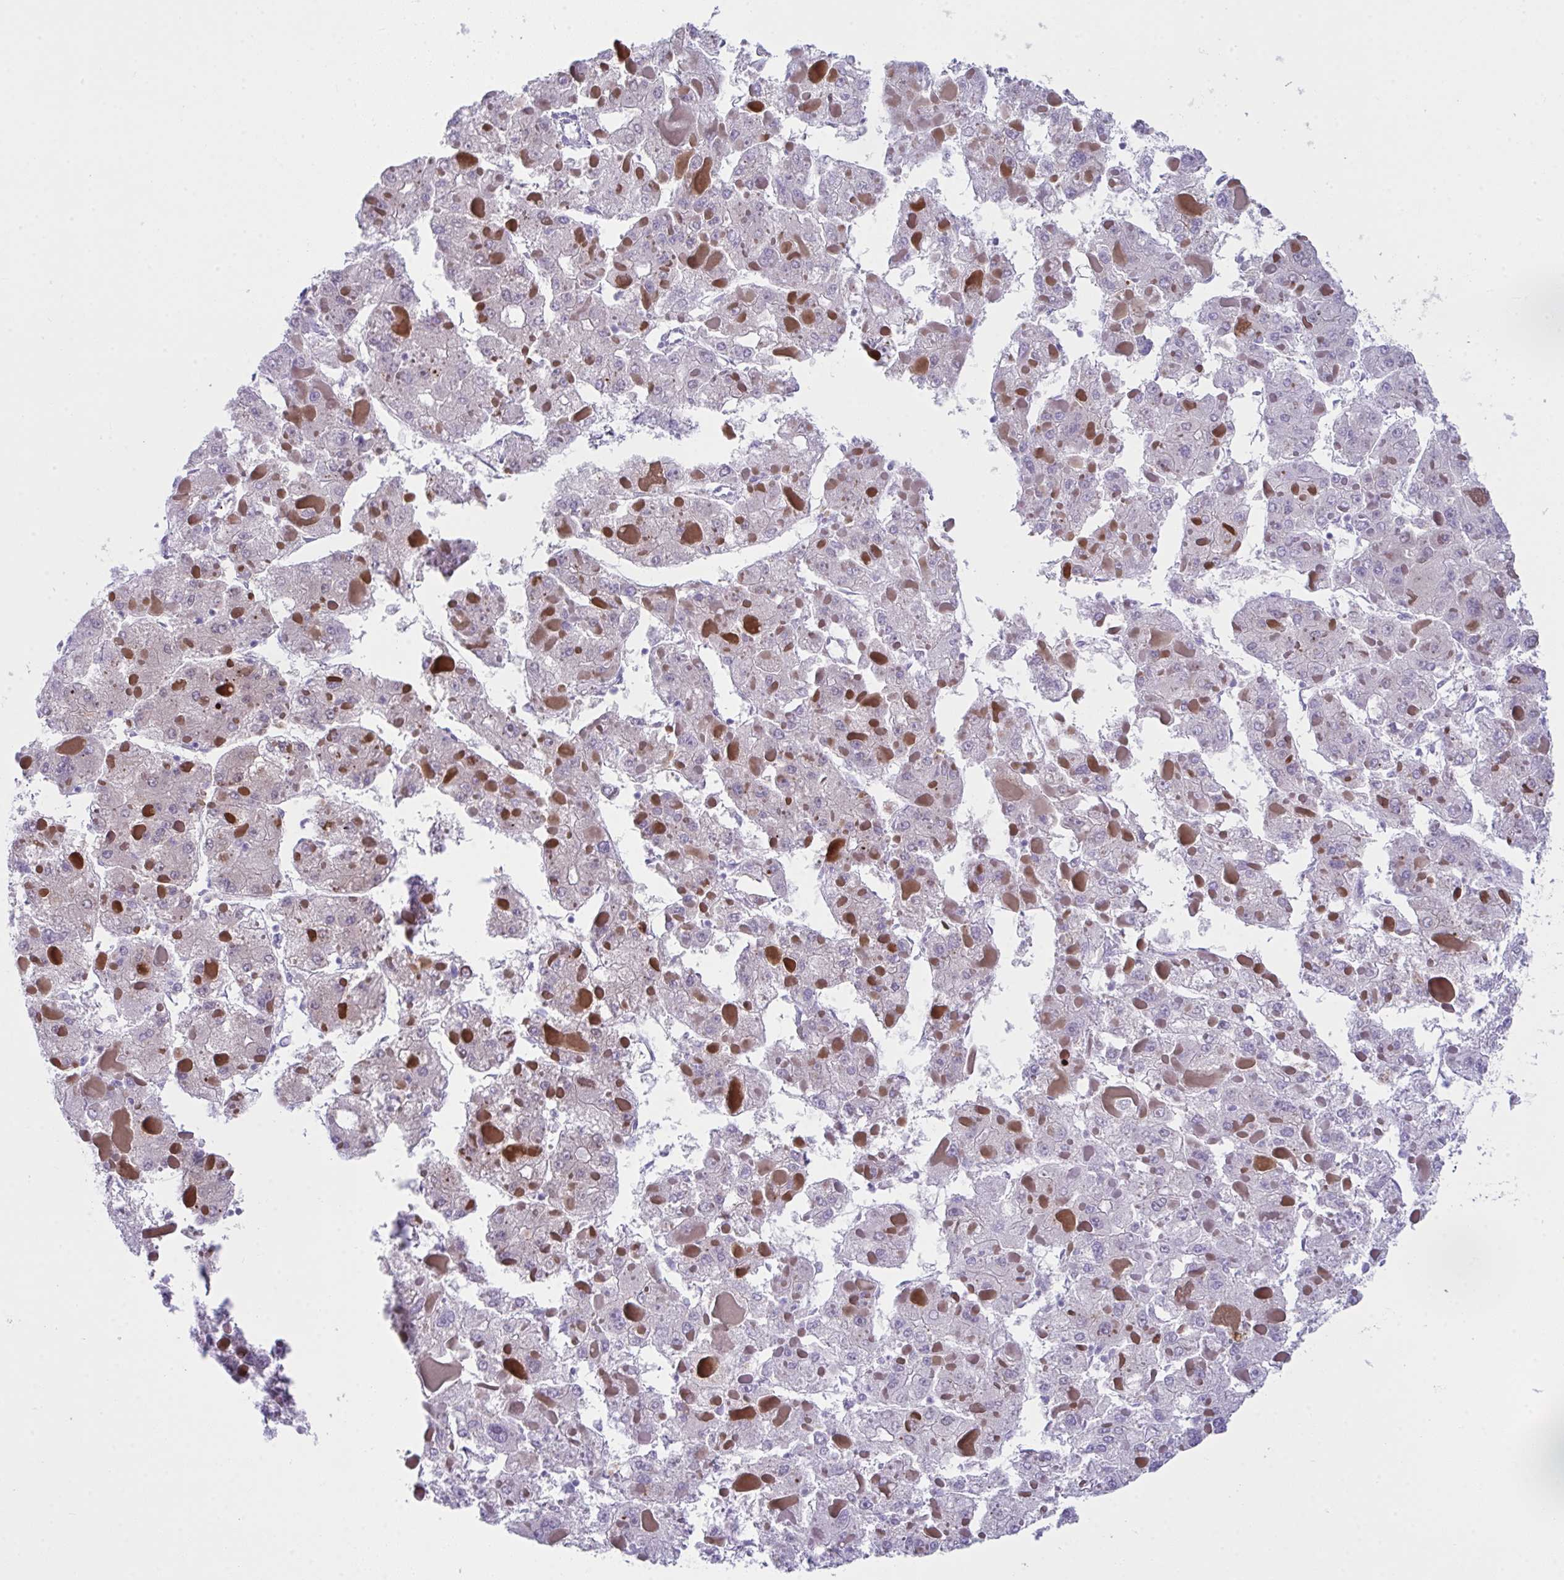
{"staining": {"intensity": "negative", "quantity": "none", "location": "none"}, "tissue": "liver cancer", "cell_type": "Tumor cells", "image_type": "cancer", "snomed": [{"axis": "morphology", "description": "Carcinoma, Hepatocellular, NOS"}, {"axis": "topography", "description": "Liver"}], "caption": "A high-resolution image shows immunohistochemistry (IHC) staining of liver cancer, which demonstrates no significant staining in tumor cells.", "gene": "LGALS4", "patient": {"sex": "female", "age": 73}}